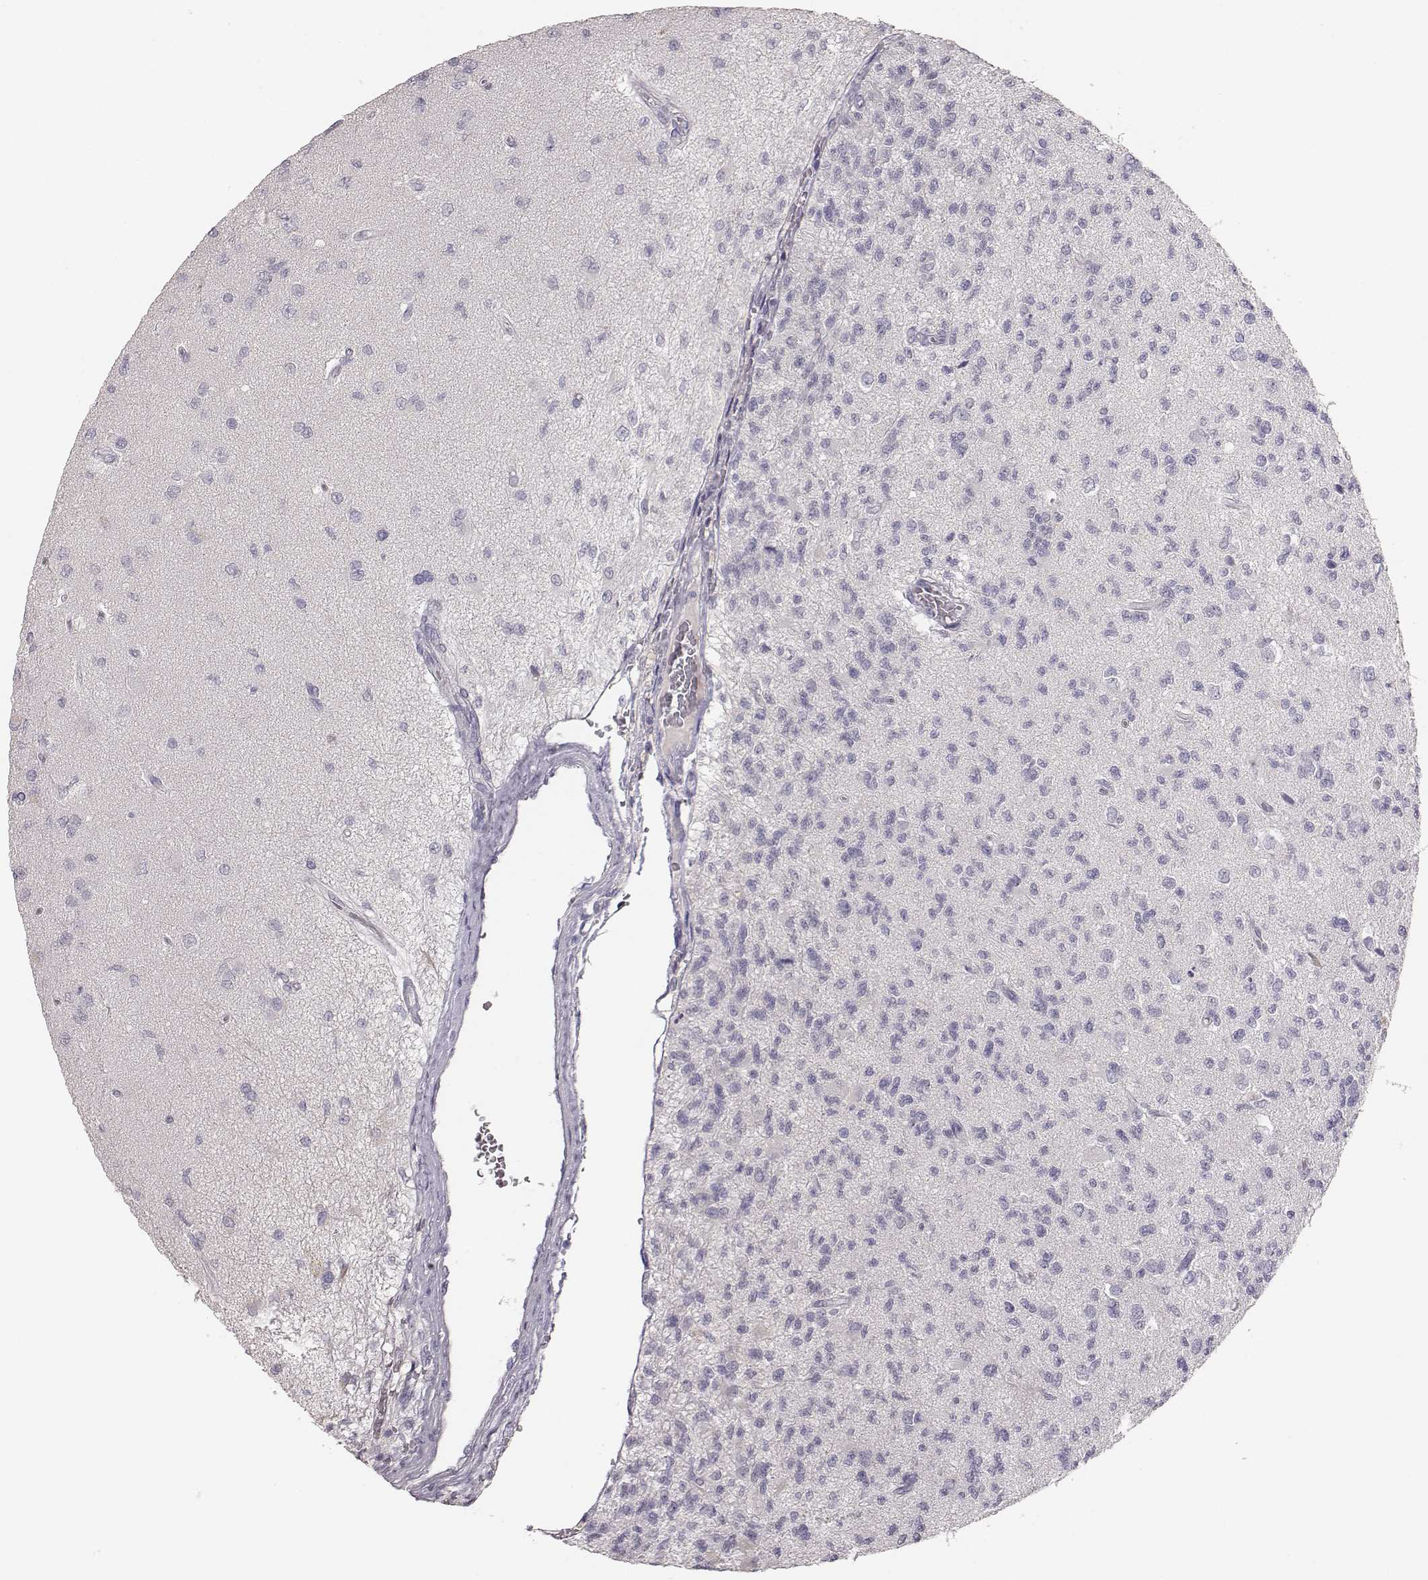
{"staining": {"intensity": "negative", "quantity": "none", "location": "none"}, "tissue": "glioma", "cell_type": "Tumor cells", "image_type": "cancer", "snomed": [{"axis": "morphology", "description": "Glioma, malignant, High grade"}, {"axis": "topography", "description": "Brain"}], "caption": "The photomicrograph shows no significant expression in tumor cells of malignant glioma (high-grade).", "gene": "MYH6", "patient": {"sex": "male", "age": 56}}